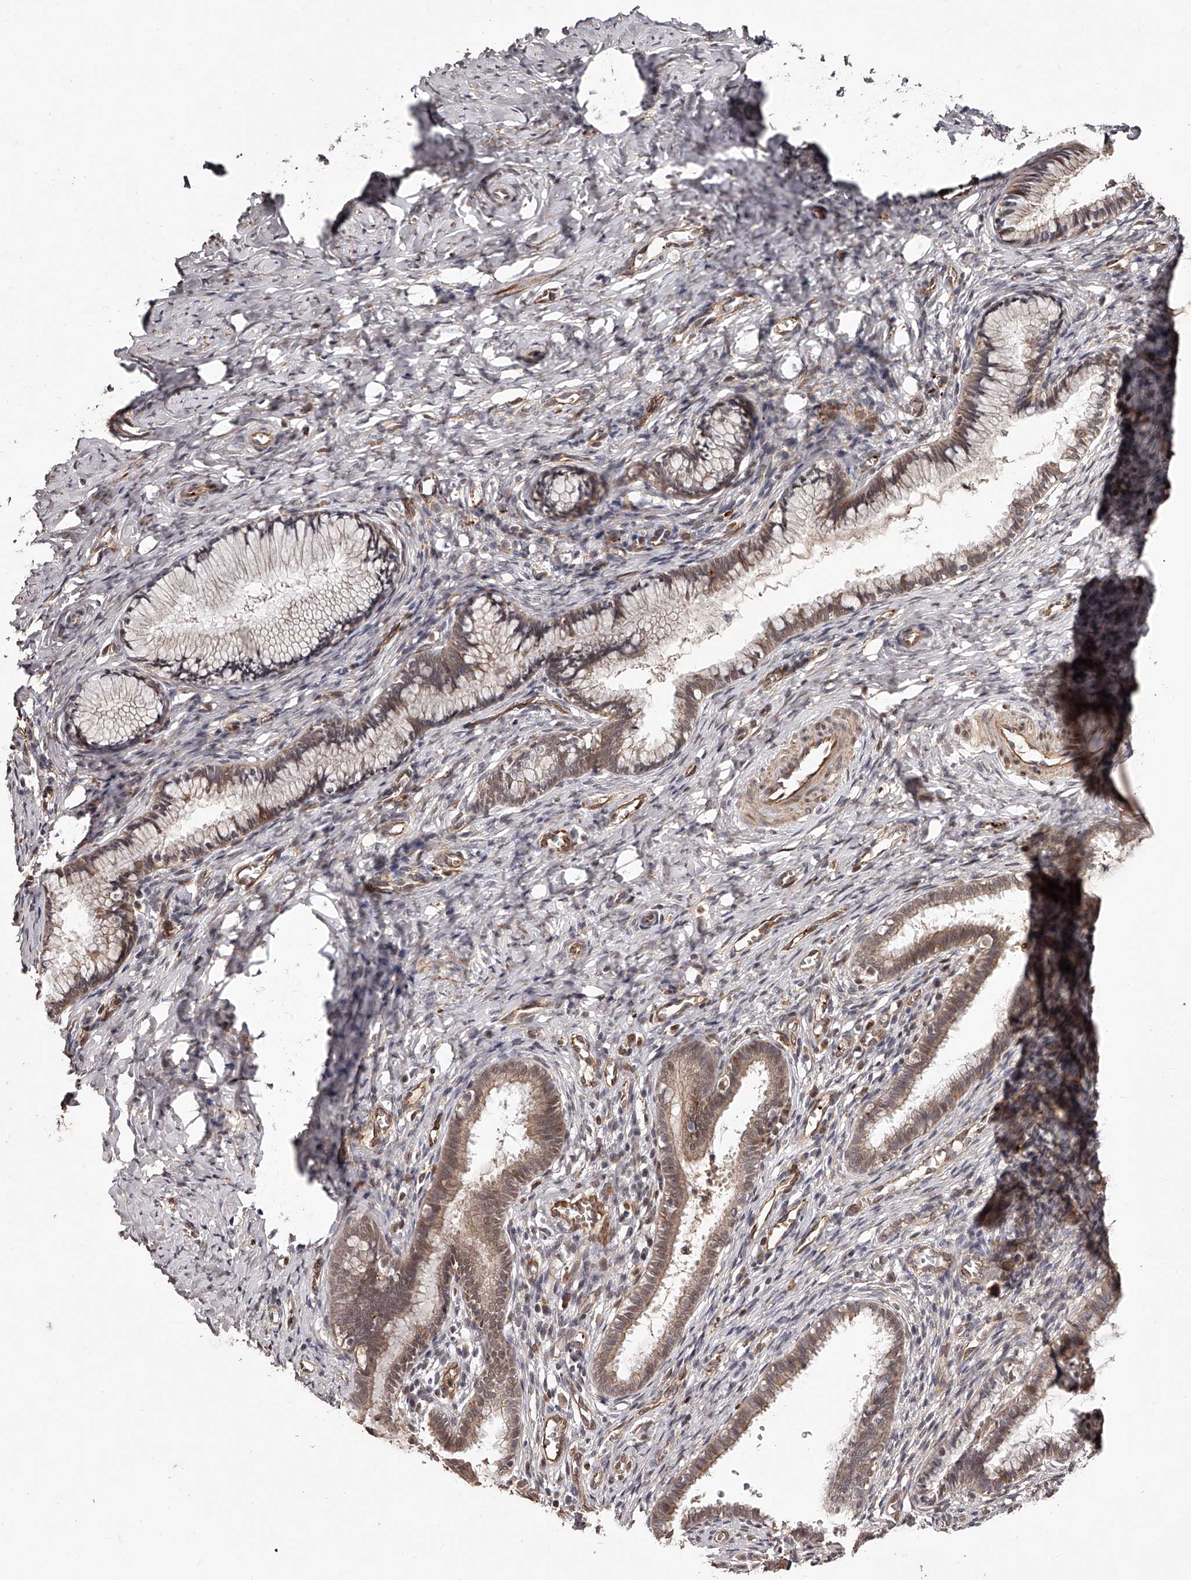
{"staining": {"intensity": "moderate", "quantity": "25%-75%", "location": "cytoplasmic/membranous,nuclear"}, "tissue": "cervix", "cell_type": "Glandular cells", "image_type": "normal", "snomed": [{"axis": "morphology", "description": "Normal tissue, NOS"}, {"axis": "topography", "description": "Cervix"}], "caption": "Immunohistochemistry photomicrograph of benign human cervix stained for a protein (brown), which demonstrates medium levels of moderate cytoplasmic/membranous,nuclear positivity in about 25%-75% of glandular cells.", "gene": "URGCP", "patient": {"sex": "female", "age": 27}}